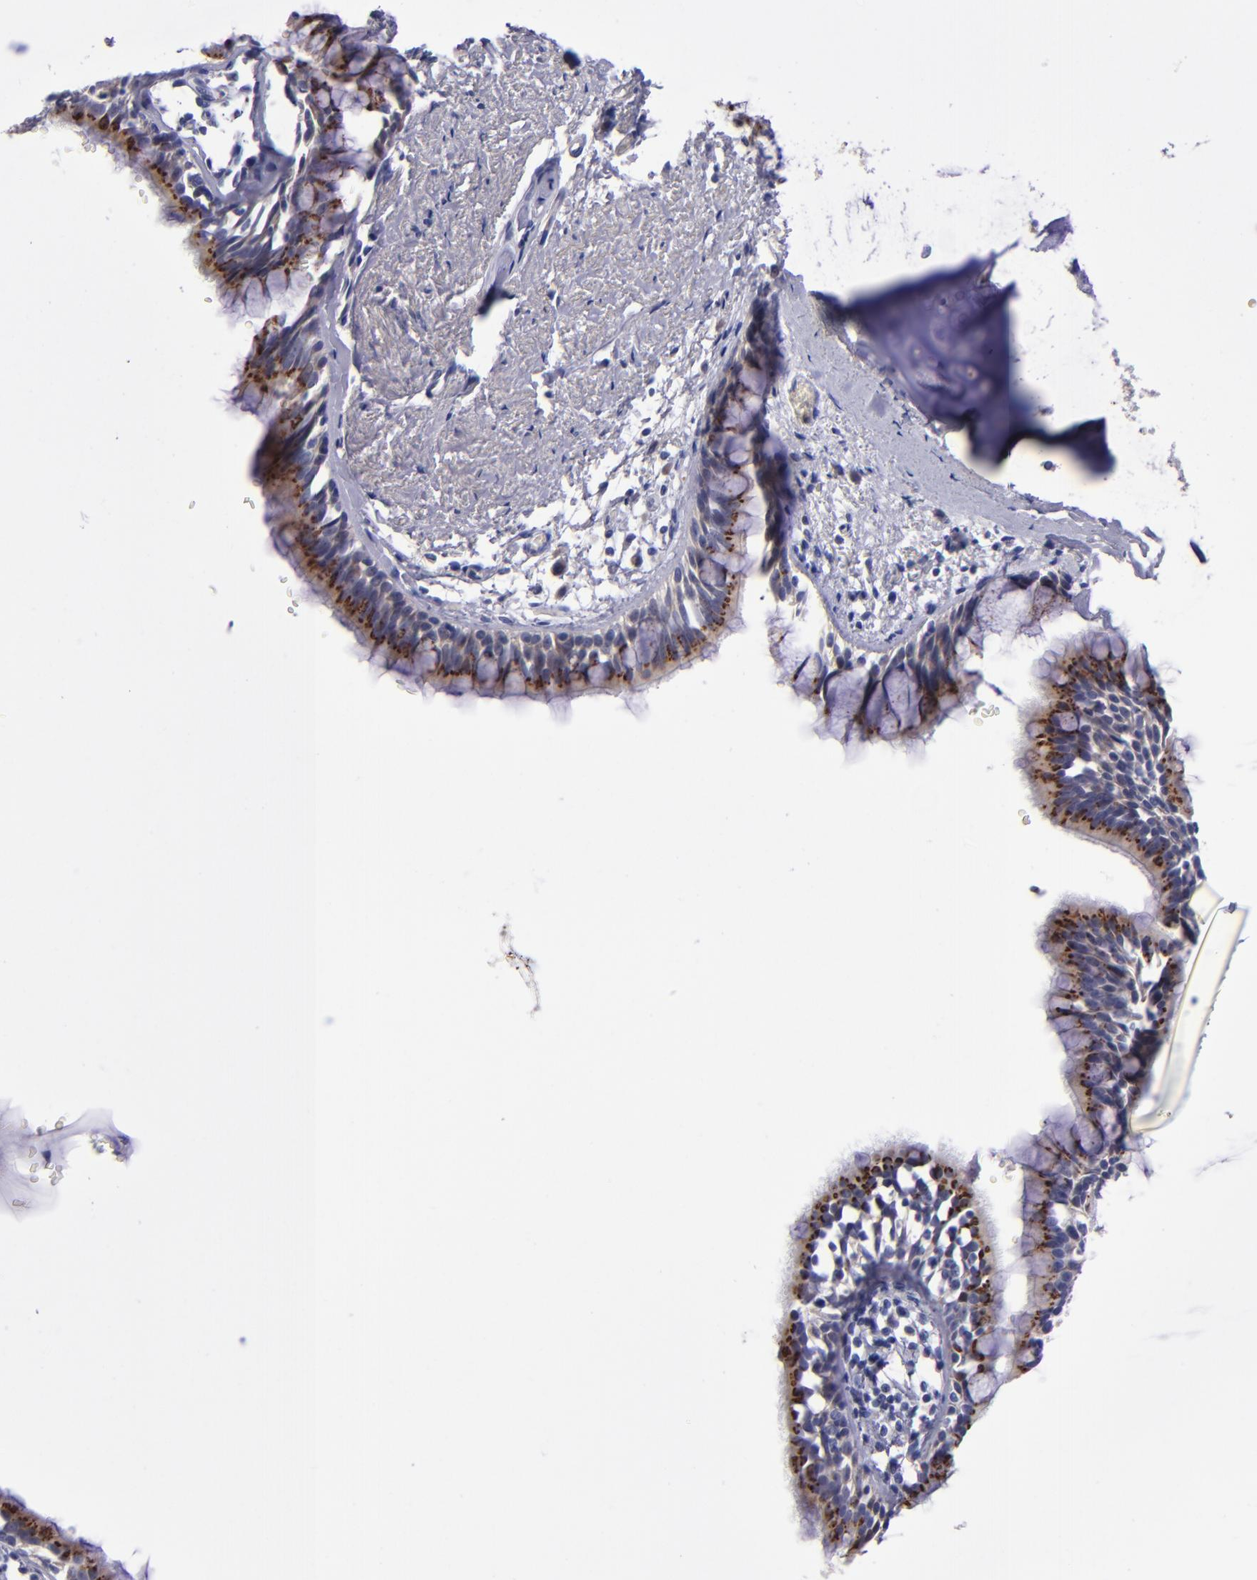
{"staining": {"intensity": "strong", "quantity": ">75%", "location": "cytoplasmic/membranous"}, "tissue": "bronchus", "cell_type": "Respiratory epithelial cells", "image_type": "normal", "snomed": [{"axis": "morphology", "description": "Normal tissue, NOS"}, {"axis": "topography", "description": "Lymph node of abdomen"}, {"axis": "topography", "description": "Lymph node of pelvis"}], "caption": "Protein staining reveals strong cytoplasmic/membranous expression in about >75% of respiratory epithelial cells in unremarkable bronchus.", "gene": "RAB41", "patient": {"sex": "female", "age": 65}}